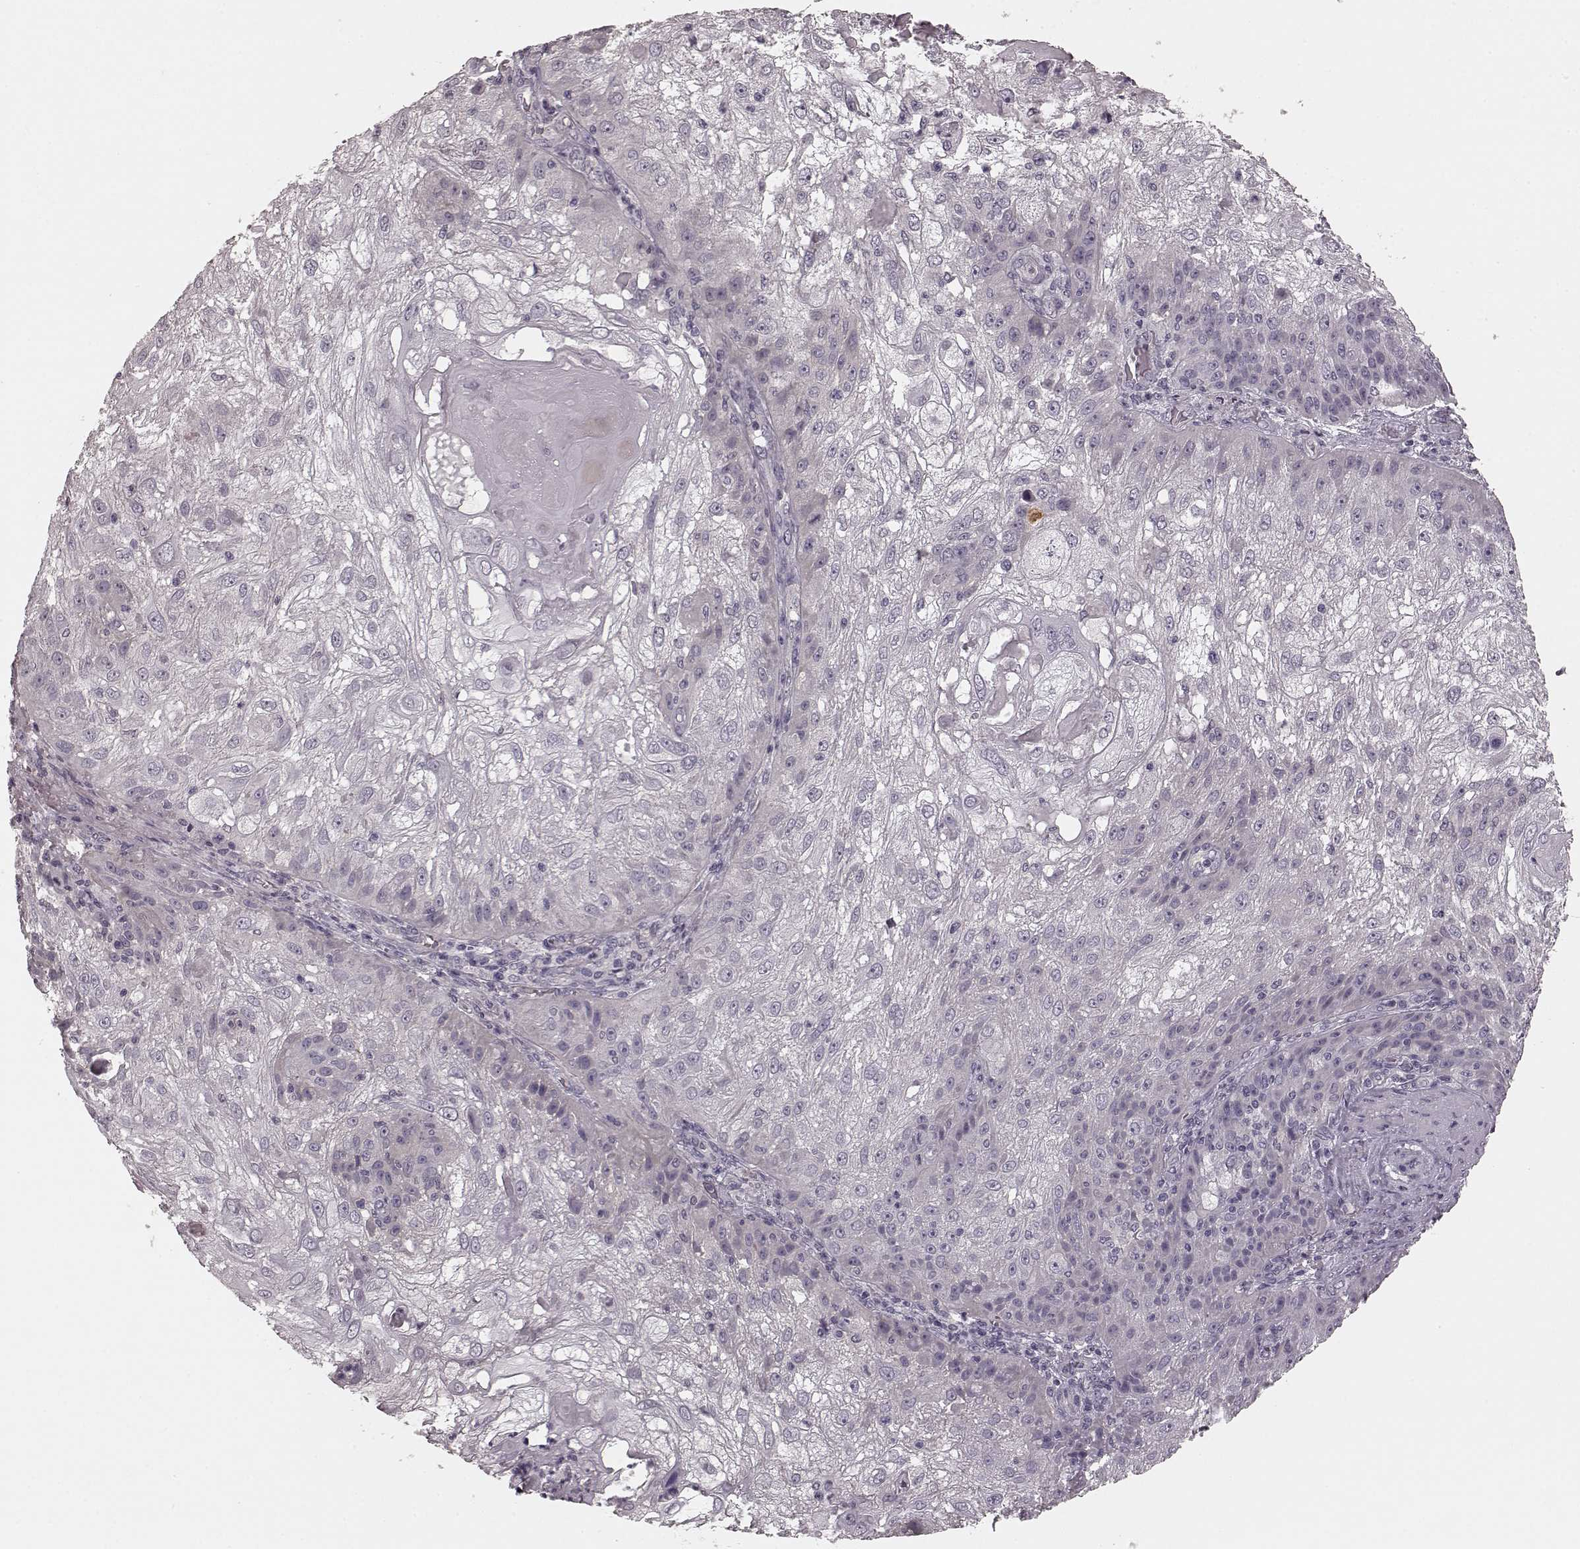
{"staining": {"intensity": "negative", "quantity": "none", "location": "none"}, "tissue": "skin cancer", "cell_type": "Tumor cells", "image_type": "cancer", "snomed": [{"axis": "morphology", "description": "Normal tissue, NOS"}, {"axis": "morphology", "description": "Squamous cell carcinoma, NOS"}, {"axis": "topography", "description": "Skin"}], "caption": "IHC of skin cancer exhibits no positivity in tumor cells. (DAB (3,3'-diaminobenzidine) IHC with hematoxylin counter stain).", "gene": "PRKCE", "patient": {"sex": "female", "age": 83}}